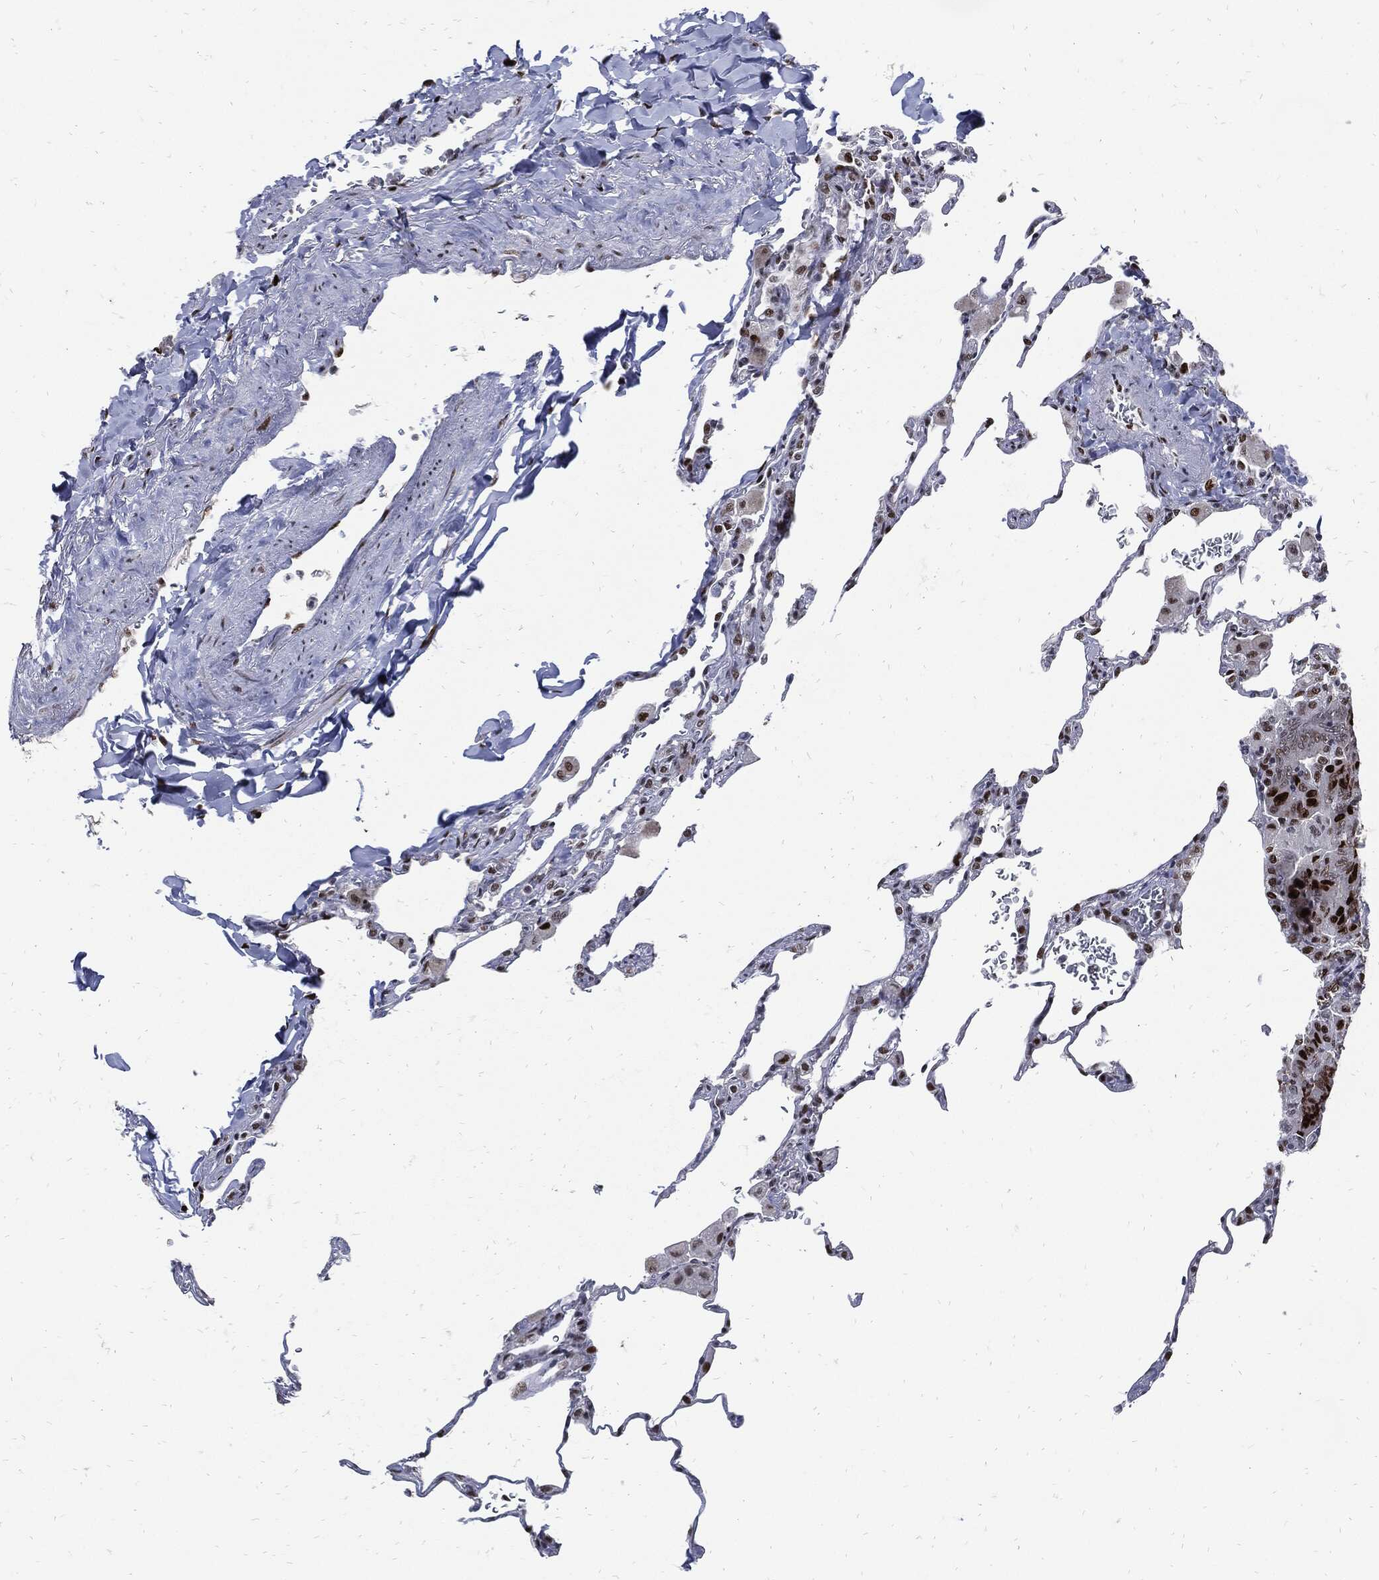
{"staining": {"intensity": "strong", "quantity": "25%-75%", "location": "nuclear"}, "tissue": "lung", "cell_type": "Alveolar cells", "image_type": "normal", "snomed": [{"axis": "morphology", "description": "Normal tissue, NOS"}, {"axis": "morphology", "description": "Adenocarcinoma, metastatic, NOS"}, {"axis": "topography", "description": "Lung"}], "caption": "IHC (DAB (3,3'-diaminobenzidine)) staining of unremarkable human lung reveals strong nuclear protein expression in approximately 25%-75% of alveolar cells. The protein of interest is shown in brown color, while the nuclei are stained blue.", "gene": "NBN", "patient": {"sex": "male", "age": 45}}